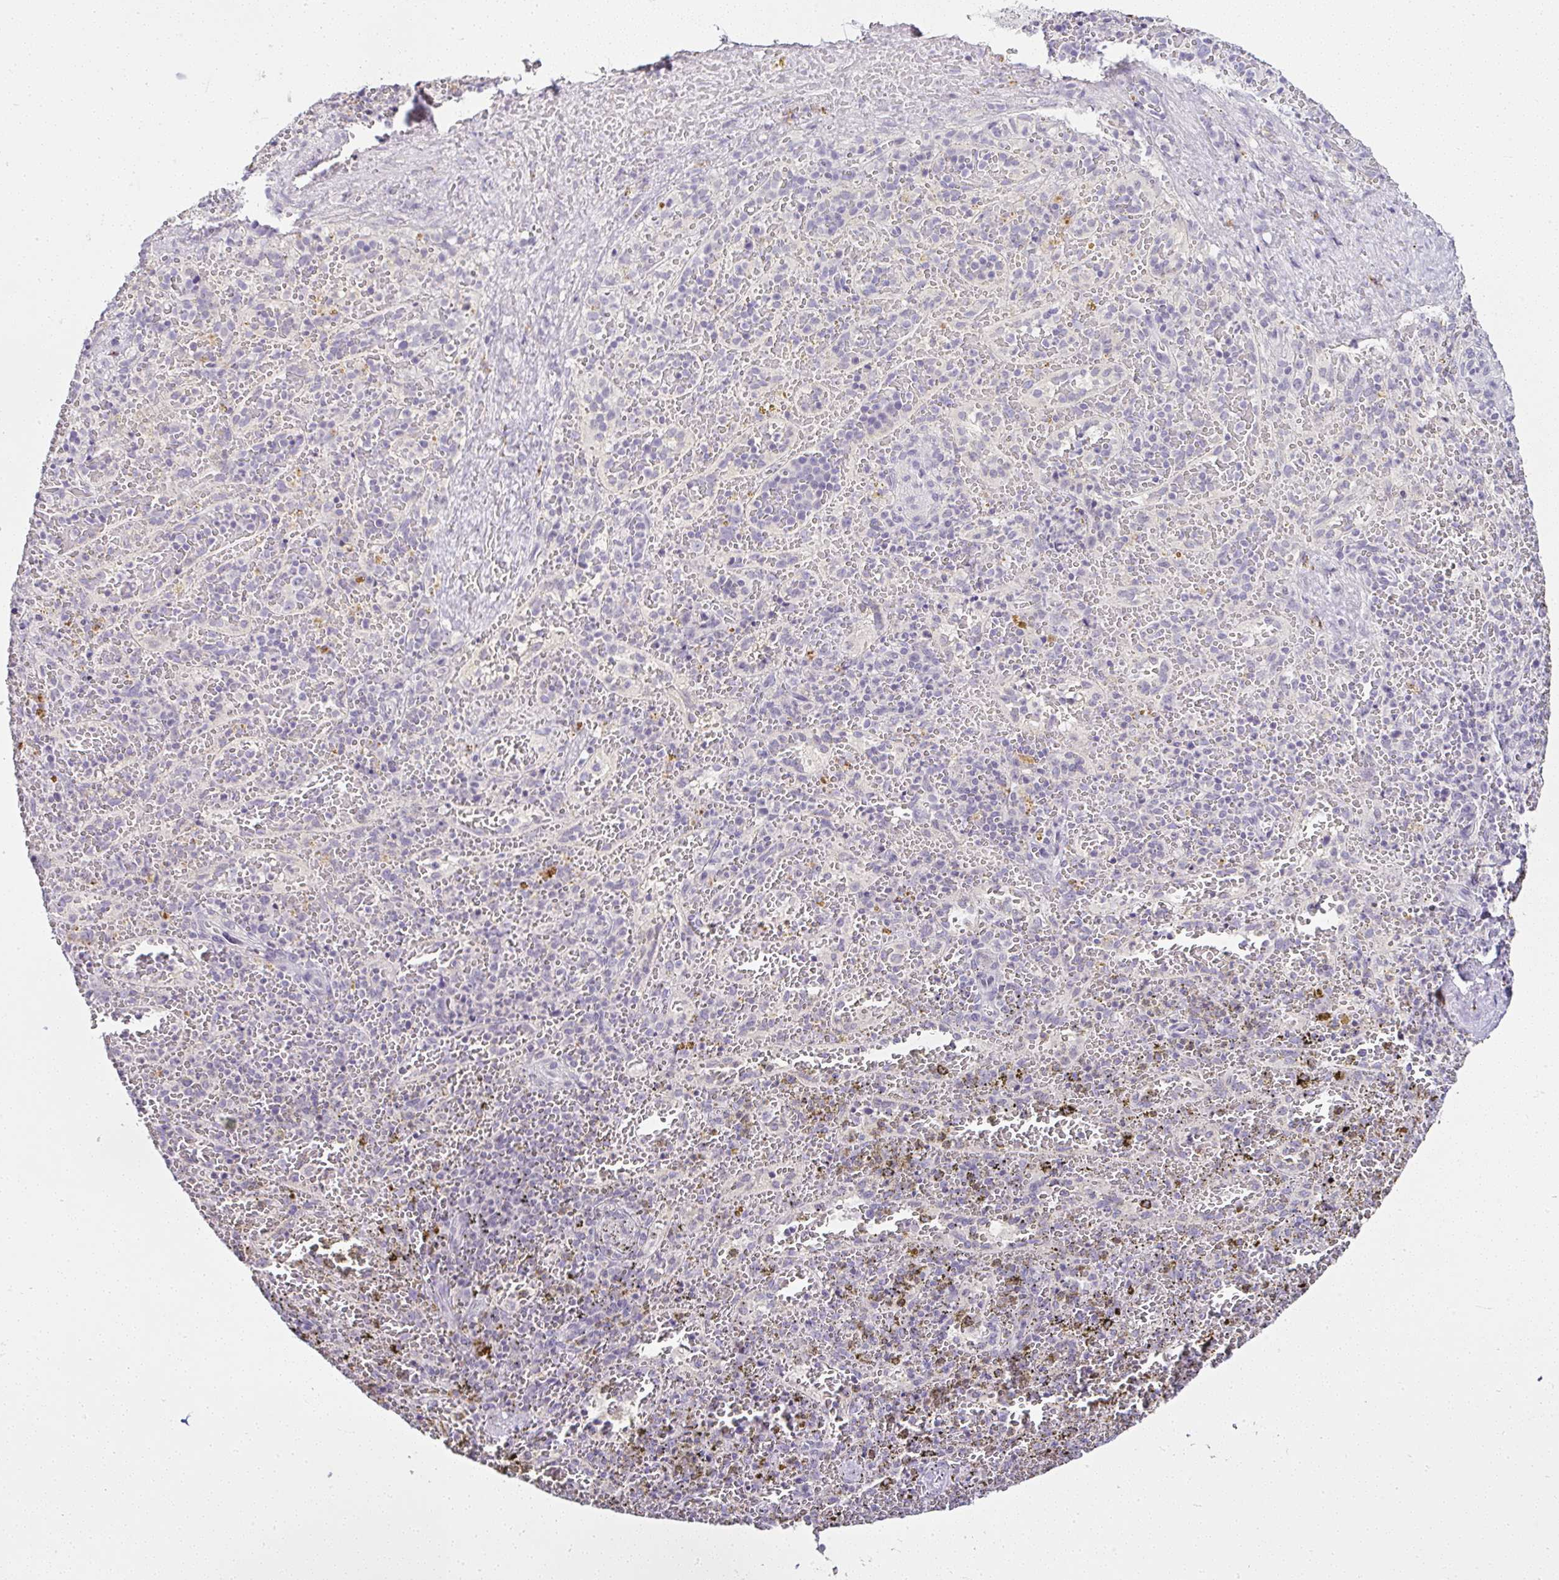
{"staining": {"intensity": "negative", "quantity": "none", "location": "none"}, "tissue": "spleen", "cell_type": "Cells in red pulp", "image_type": "normal", "snomed": [{"axis": "morphology", "description": "Normal tissue, NOS"}, {"axis": "topography", "description": "Spleen"}], "caption": "This is a photomicrograph of immunohistochemistry staining of normal spleen, which shows no staining in cells in red pulp.", "gene": "SERPINB3", "patient": {"sex": "female", "age": 50}}